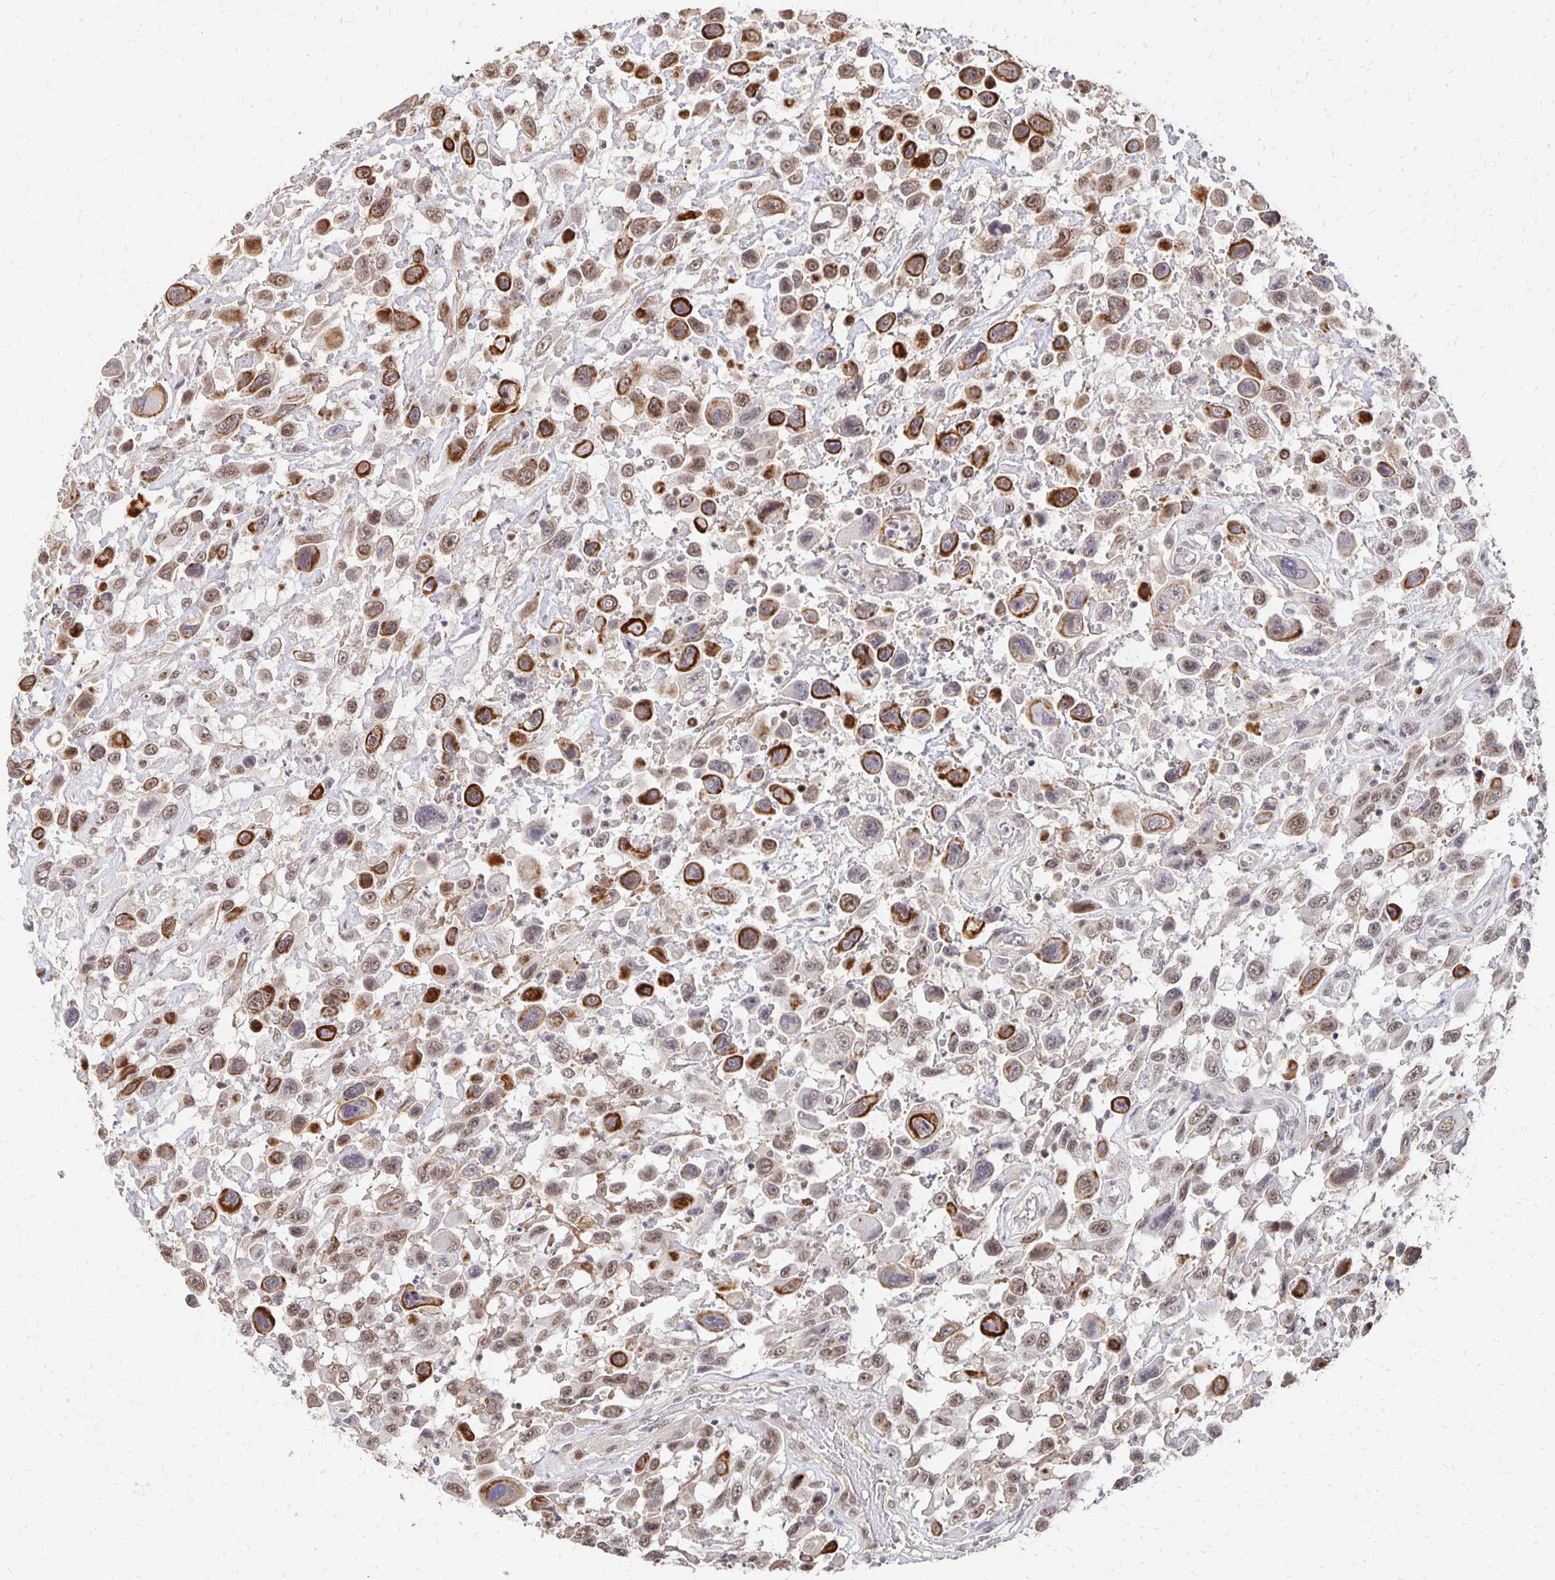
{"staining": {"intensity": "strong", "quantity": "25%-75%", "location": "cytoplasmic/membranous,nuclear"}, "tissue": "urothelial cancer", "cell_type": "Tumor cells", "image_type": "cancer", "snomed": [{"axis": "morphology", "description": "Urothelial carcinoma, High grade"}, {"axis": "topography", "description": "Urinary bladder"}], "caption": "A high amount of strong cytoplasmic/membranous and nuclear expression is identified in approximately 25%-75% of tumor cells in urothelial carcinoma (high-grade) tissue.", "gene": "CLASRP", "patient": {"sex": "male", "age": 53}}